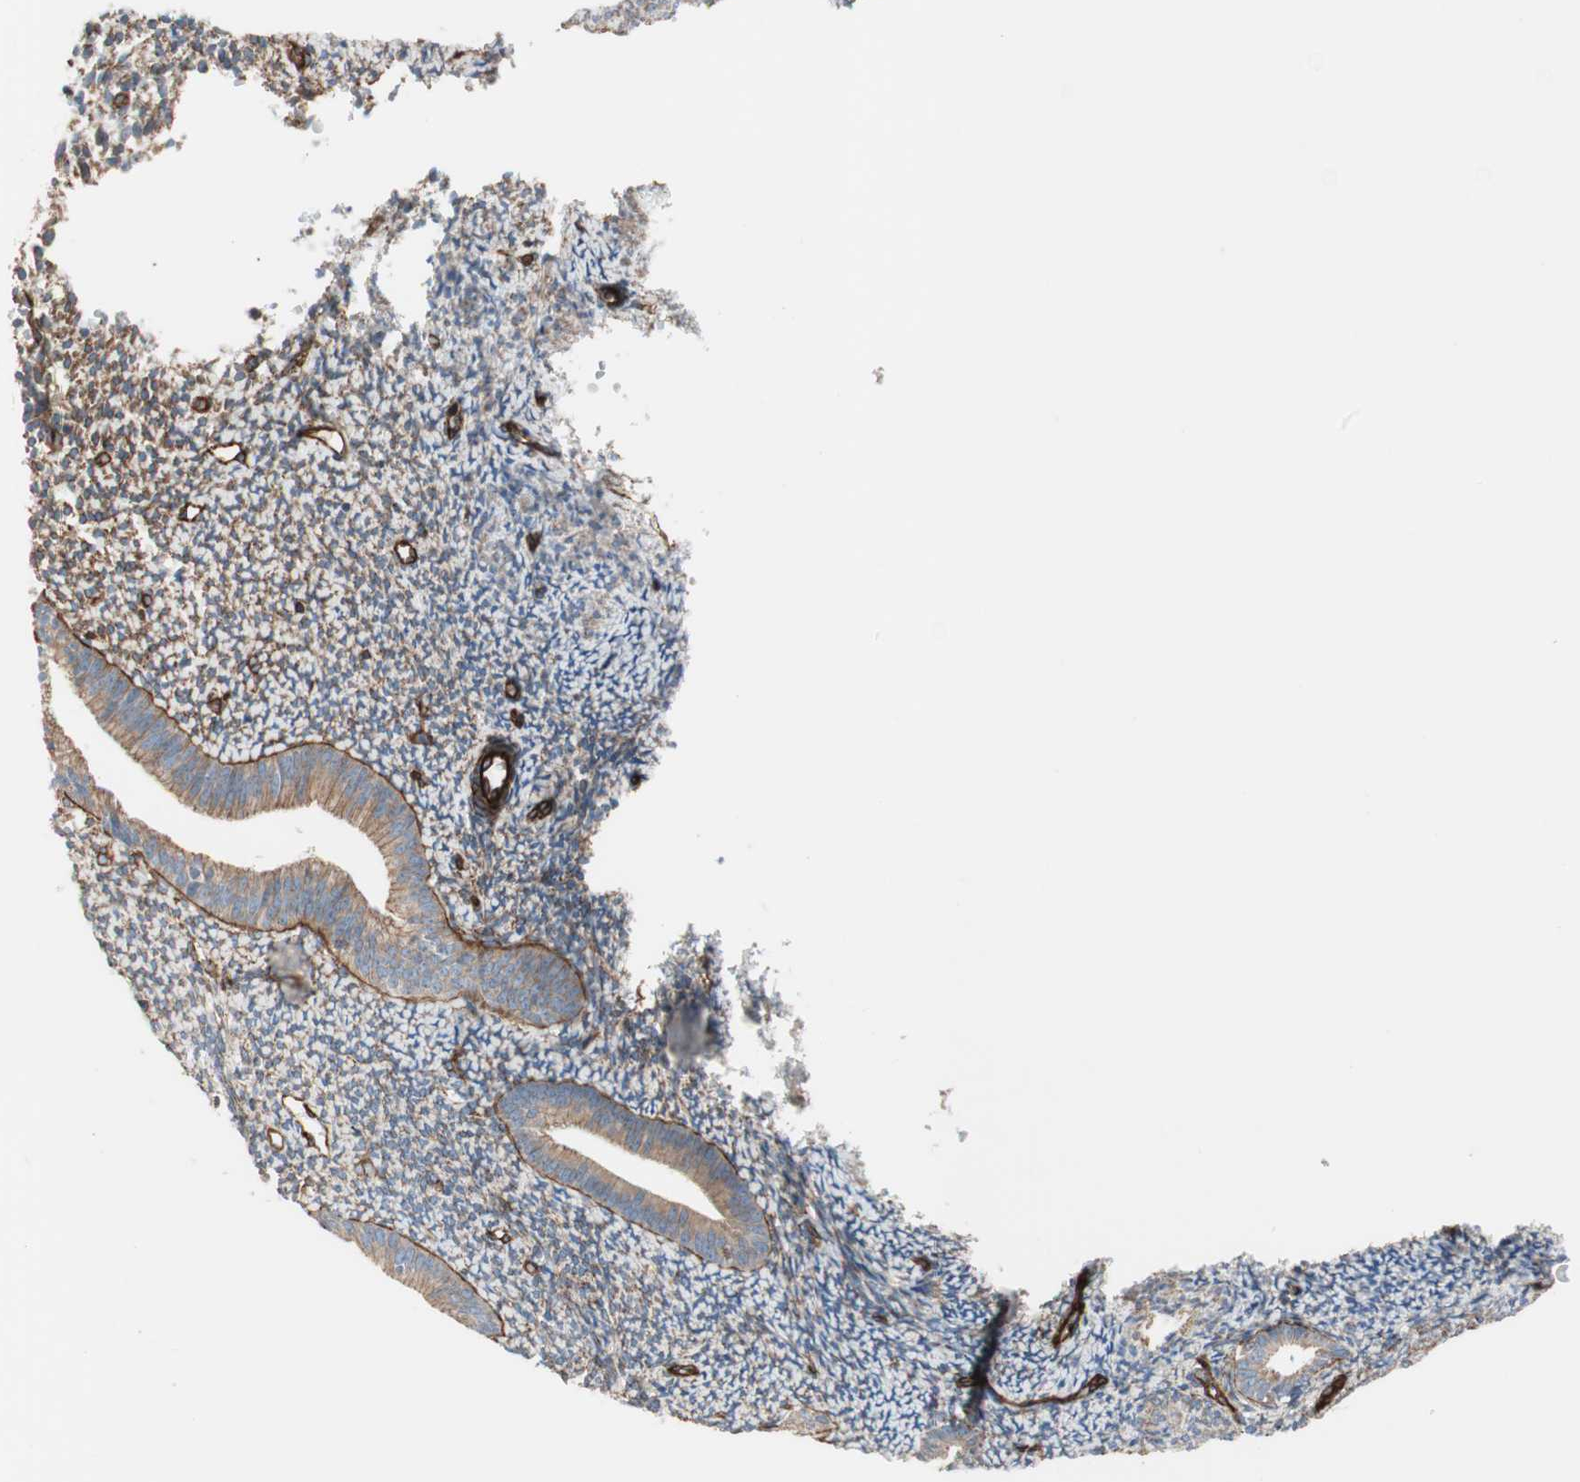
{"staining": {"intensity": "moderate", "quantity": "25%-75%", "location": "cytoplasmic/membranous"}, "tissue": "endometrium", "cell_type": "Cells in endometrial stroma", "image_type": "normal", "snomed": [{"axis": "morphology", "description": "Normal tissue, NOS"}, {"axis": "topography", "description": "Smooth muscle"}, {"axis": "topography", "description": "Endometrium"}], "caption": "Cells in endometrial stroma display medium levels of moderate cytoplasmic/membranous positivity in about 25%-75% of cells in normal human endometrium.", "gene": "TCTA", "patient": {"sex": "female", "age": 57}}